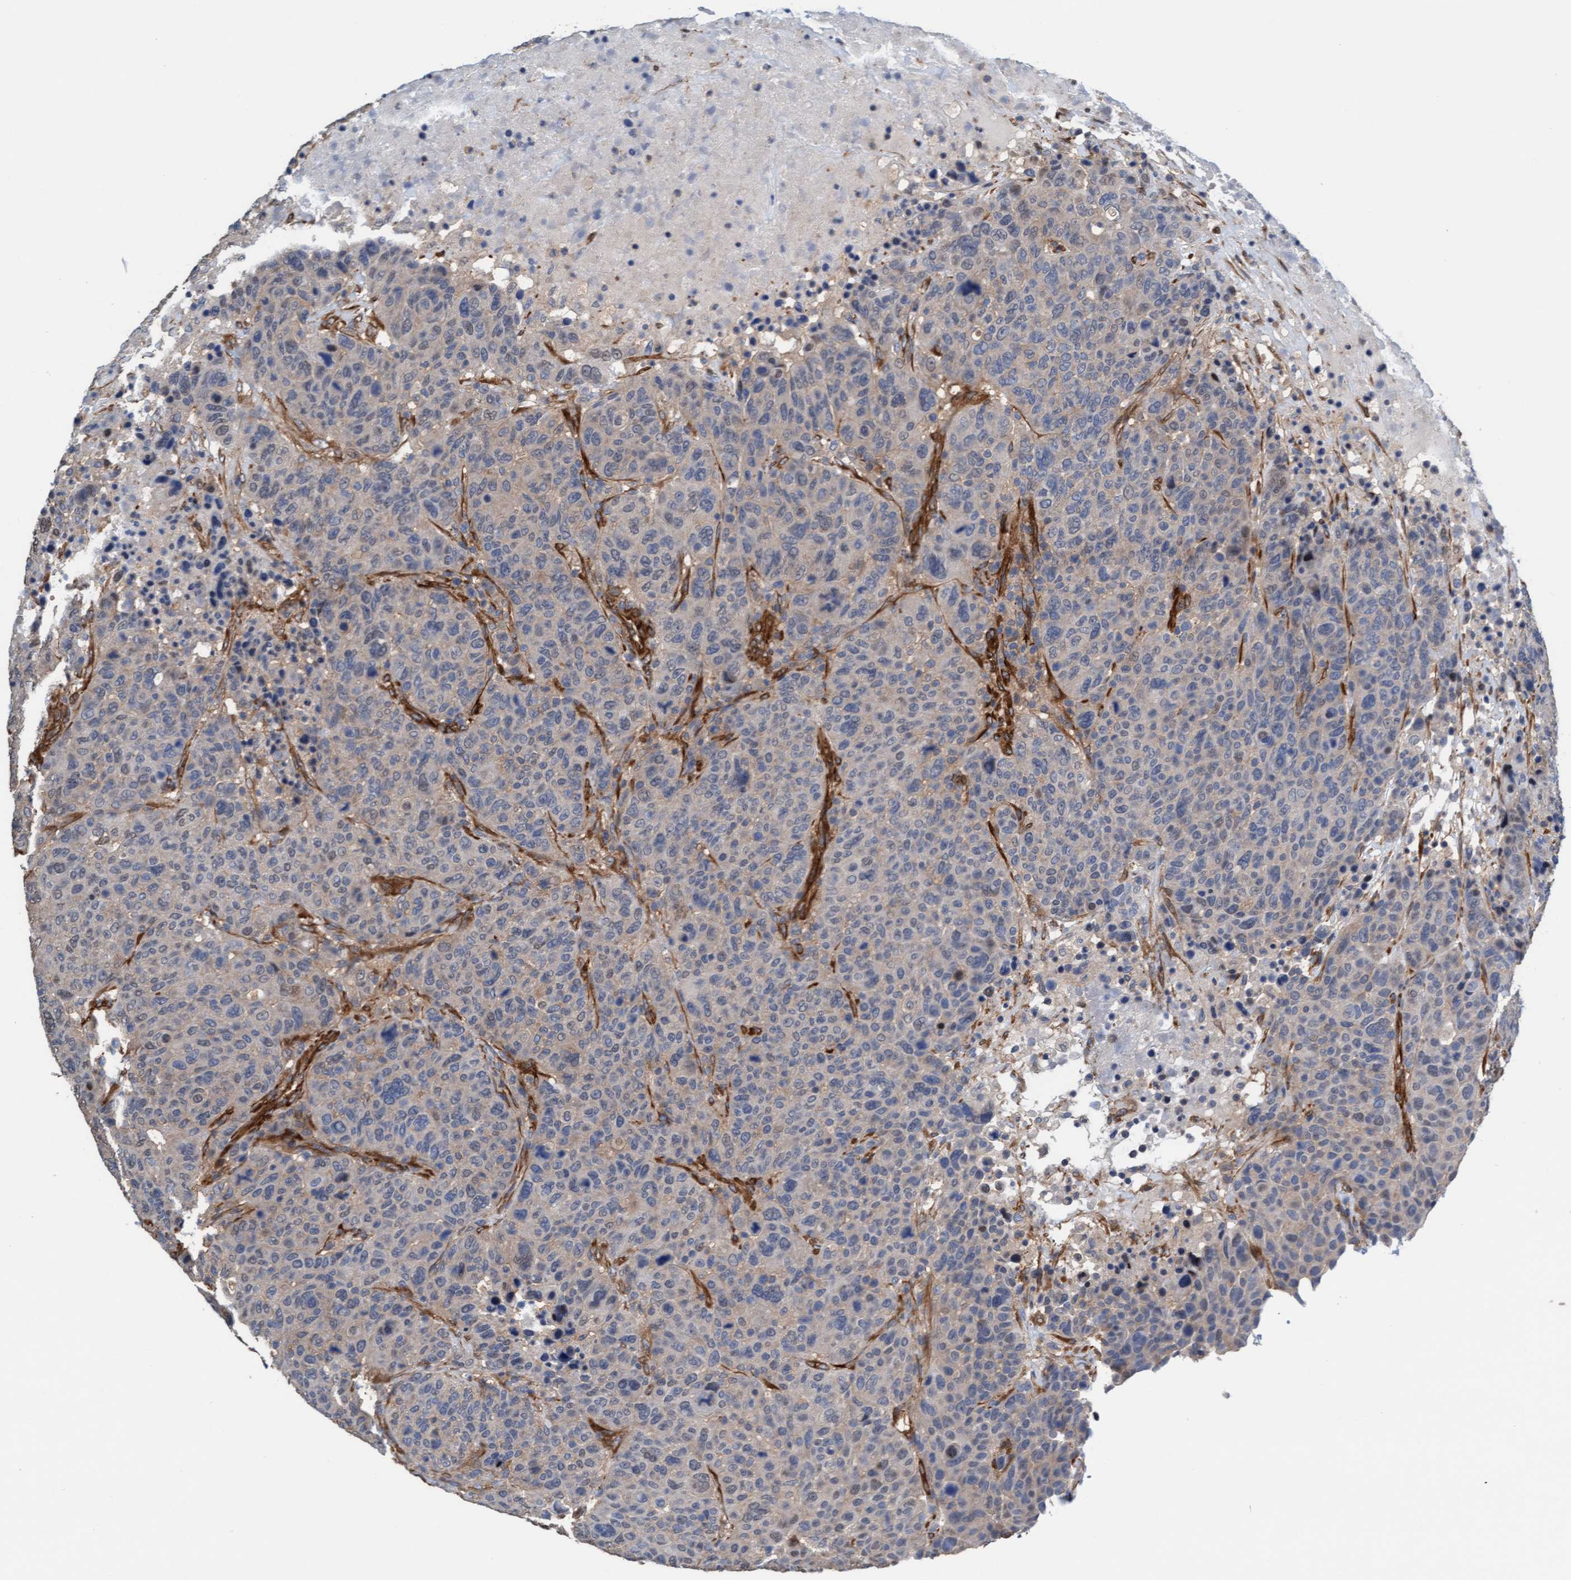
{"staining": {"intensity": "negative", "quantity": "none", "location": "none"}, "tissue": "breast cancer", "cell_type": "Tumor cells", "image_type": "cancer", "snomed": [{"axis": "morphology", "description": "Duct carcinoma"}, {"axis": "topography", "description": "Breast"}], "caption": "Micrograph shows no protein expression in tumor cells of infiltrating ductal carcinoma (breast) tissue. (DAB (3,3'-diaminobenzidine) immunohistochemistry (IHC), high magnification).", "gene": "FMNL3", "patient": {"sex": "female", "age": 37}}